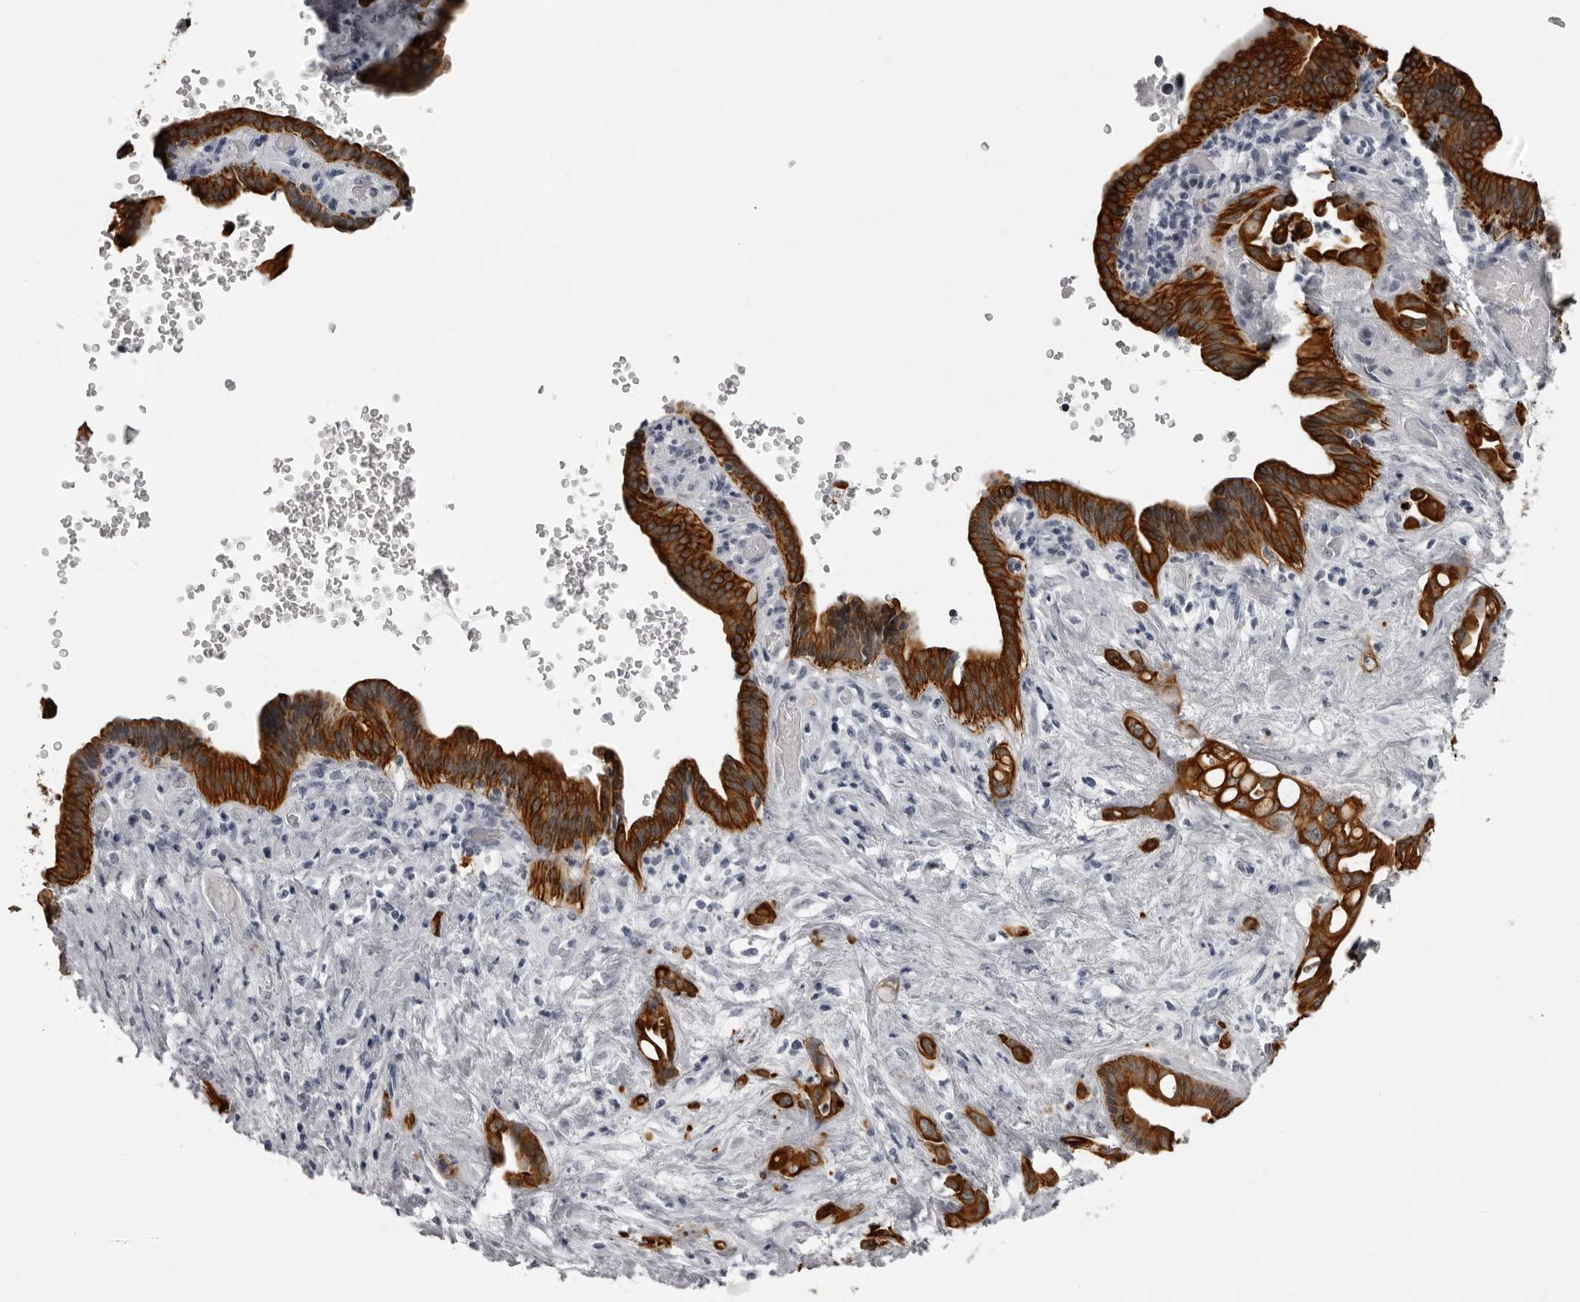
{"staining": {"intensity": "strong", "quantity": ">75%", "location": "cytoplasmic/membranous"}, "tissue": "liver cancer", "cell_type": "Tumor cells", "image_type": "cancer", "snomed": [{"axis": "morphology", "description": "Cholangiocarcinoma"}, {"axis": "topography", "description": "Liver"}], "caption": "High-magnification brightfield microscopy of cholangiocarcinoma (liver) stained with DAB (brown) and counterstained with hematoxylin (blue). tumor cells exhibit strong cytoplasmic/membranous staining is identified in about>75% of cells. The protein of interest is shown in brown color, while the nuclei are stained blue.", "gene": "UROD", "patient": {"sex": "female", "age": 68}}